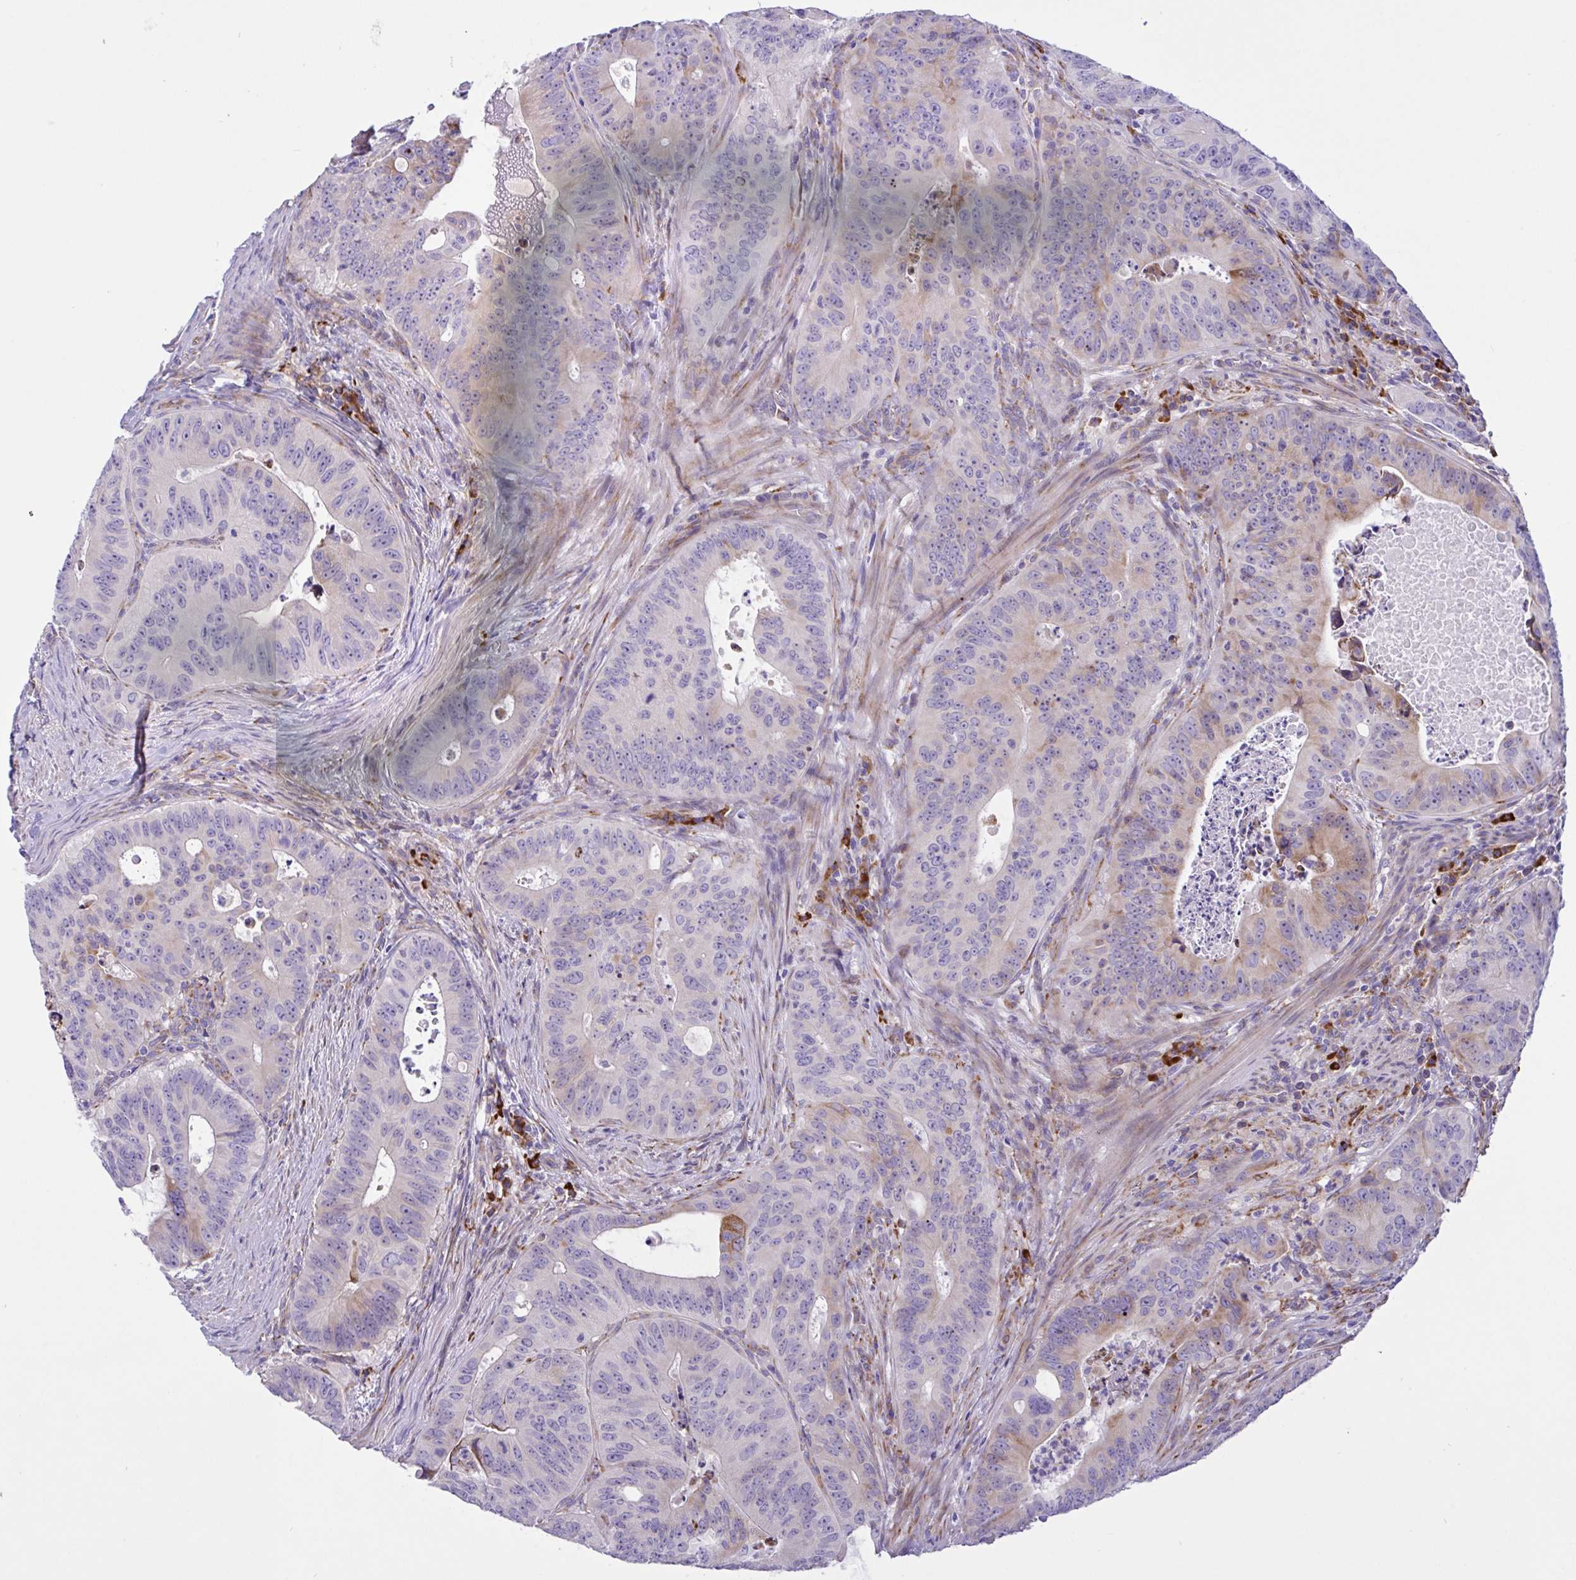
{"staining": {"intensity": "weak", "quantity": "<25%", "location": "cytoplasmic/membranous"}, "tissue": "colorectal cancer", "cell_type": "Tumor cells", "image_type": "cancer", "snomed": [{"axis": "morphology", "description": "Adenocarcinoma, NOS"}, {"axis": "topography", "description": "Colon"}], "caption": "Immunohistochemical staining of human colorectal adenocarcinoma demonstrates no significant positivity in tumor cells.", "gene": "DSC3", "patient": {"sex": "male", "age": 62}}